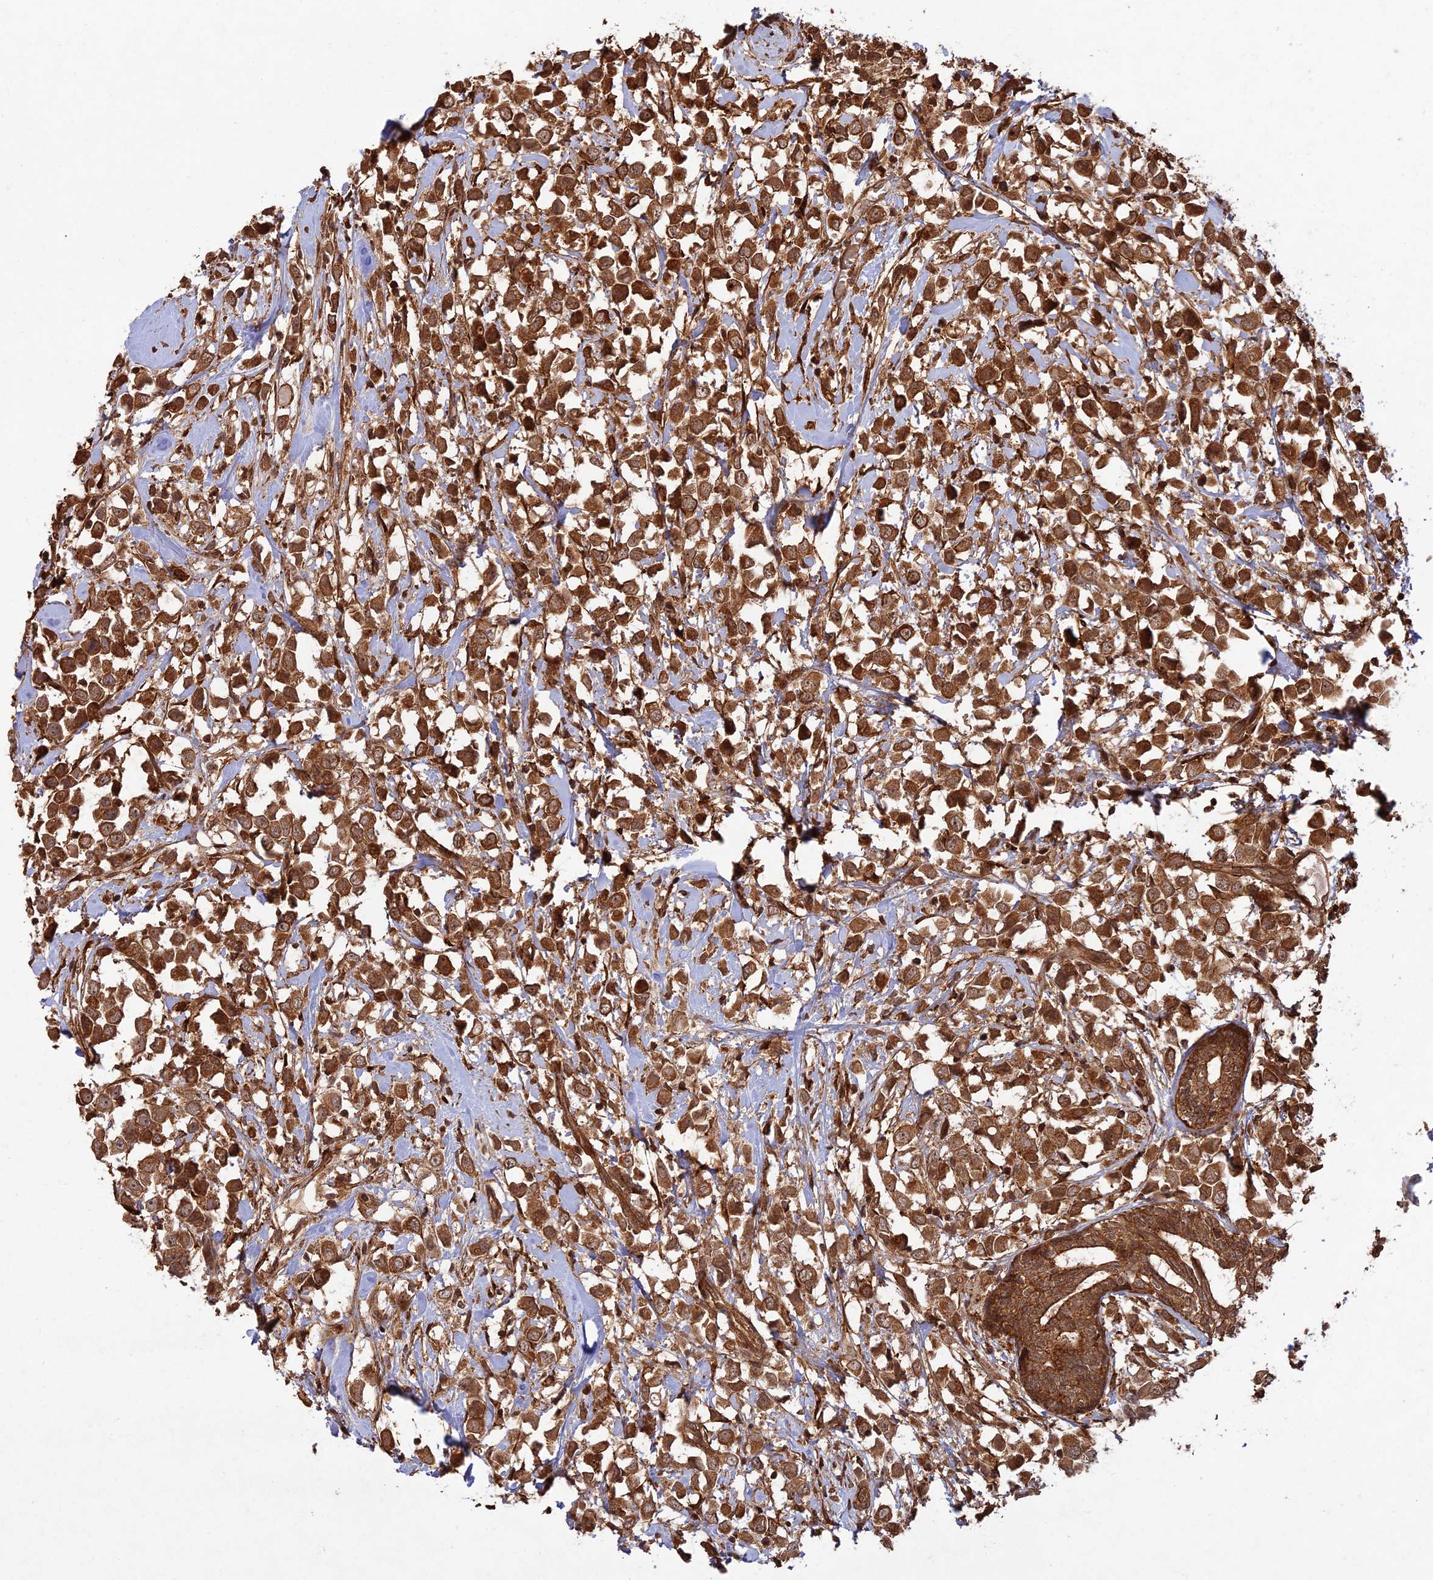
{"staining": {"intensity": "strong", "quantity": ">75%", "location": "cytoplasmic/membranous"}, "tissue": "breast cancer", "cell_type": "Tumor cells", "image_type": "cancer", "snomed": [{"axis": "morphology", "description": "Duct carcinoma"}, {"axis": "topography", "description": "Breast"}], "caption": "IHC of human breast cancer demonstrates high levels of strong cytoplasmic/membranous staining in approximately >75% of tumor cells.", "gene": "CCDC174", "patient": {"sex": "female", "age": 61}}